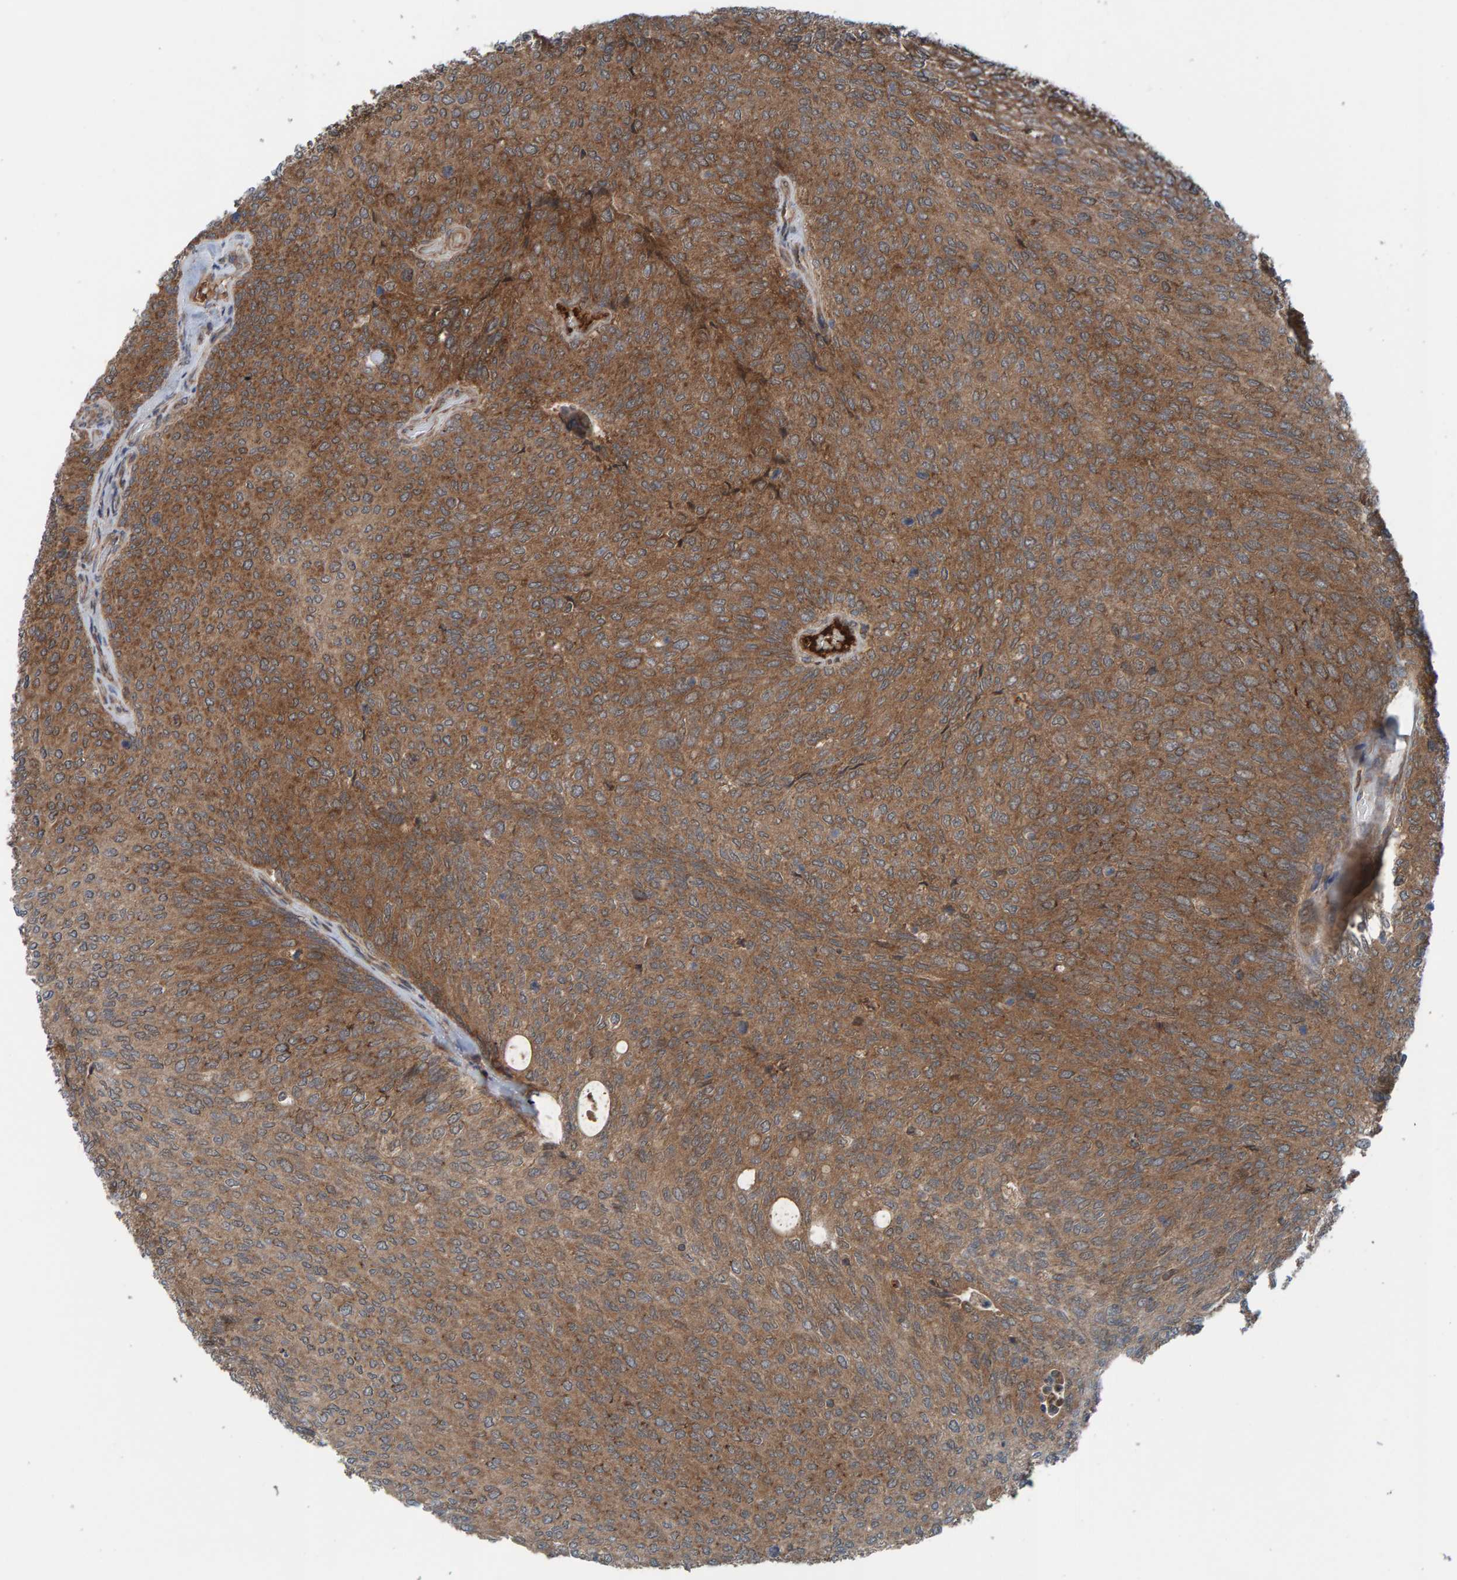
{"staining": {"intensity": "moderate", "quantity": ">75%", "location": "cytoplasmic/membranous"}, "tissue": "urothelial cancer", "cell_type": "Tumor cells", "image_type": "cancer", "snomed": [{"axis": "morphology", "description": "Urothelial carcinoma, Low grade"}, {"axis": "topography", "description": "Urinary bladder"}], "caption": "A medium amount of moderate cytoplasmic/membranous staining is seen in approximately >75% of tumor cells in low-grade urothelial carcinoma tissue.", "gene": "CUEDC1", "patient": {"sex": "female", "age": 79}}